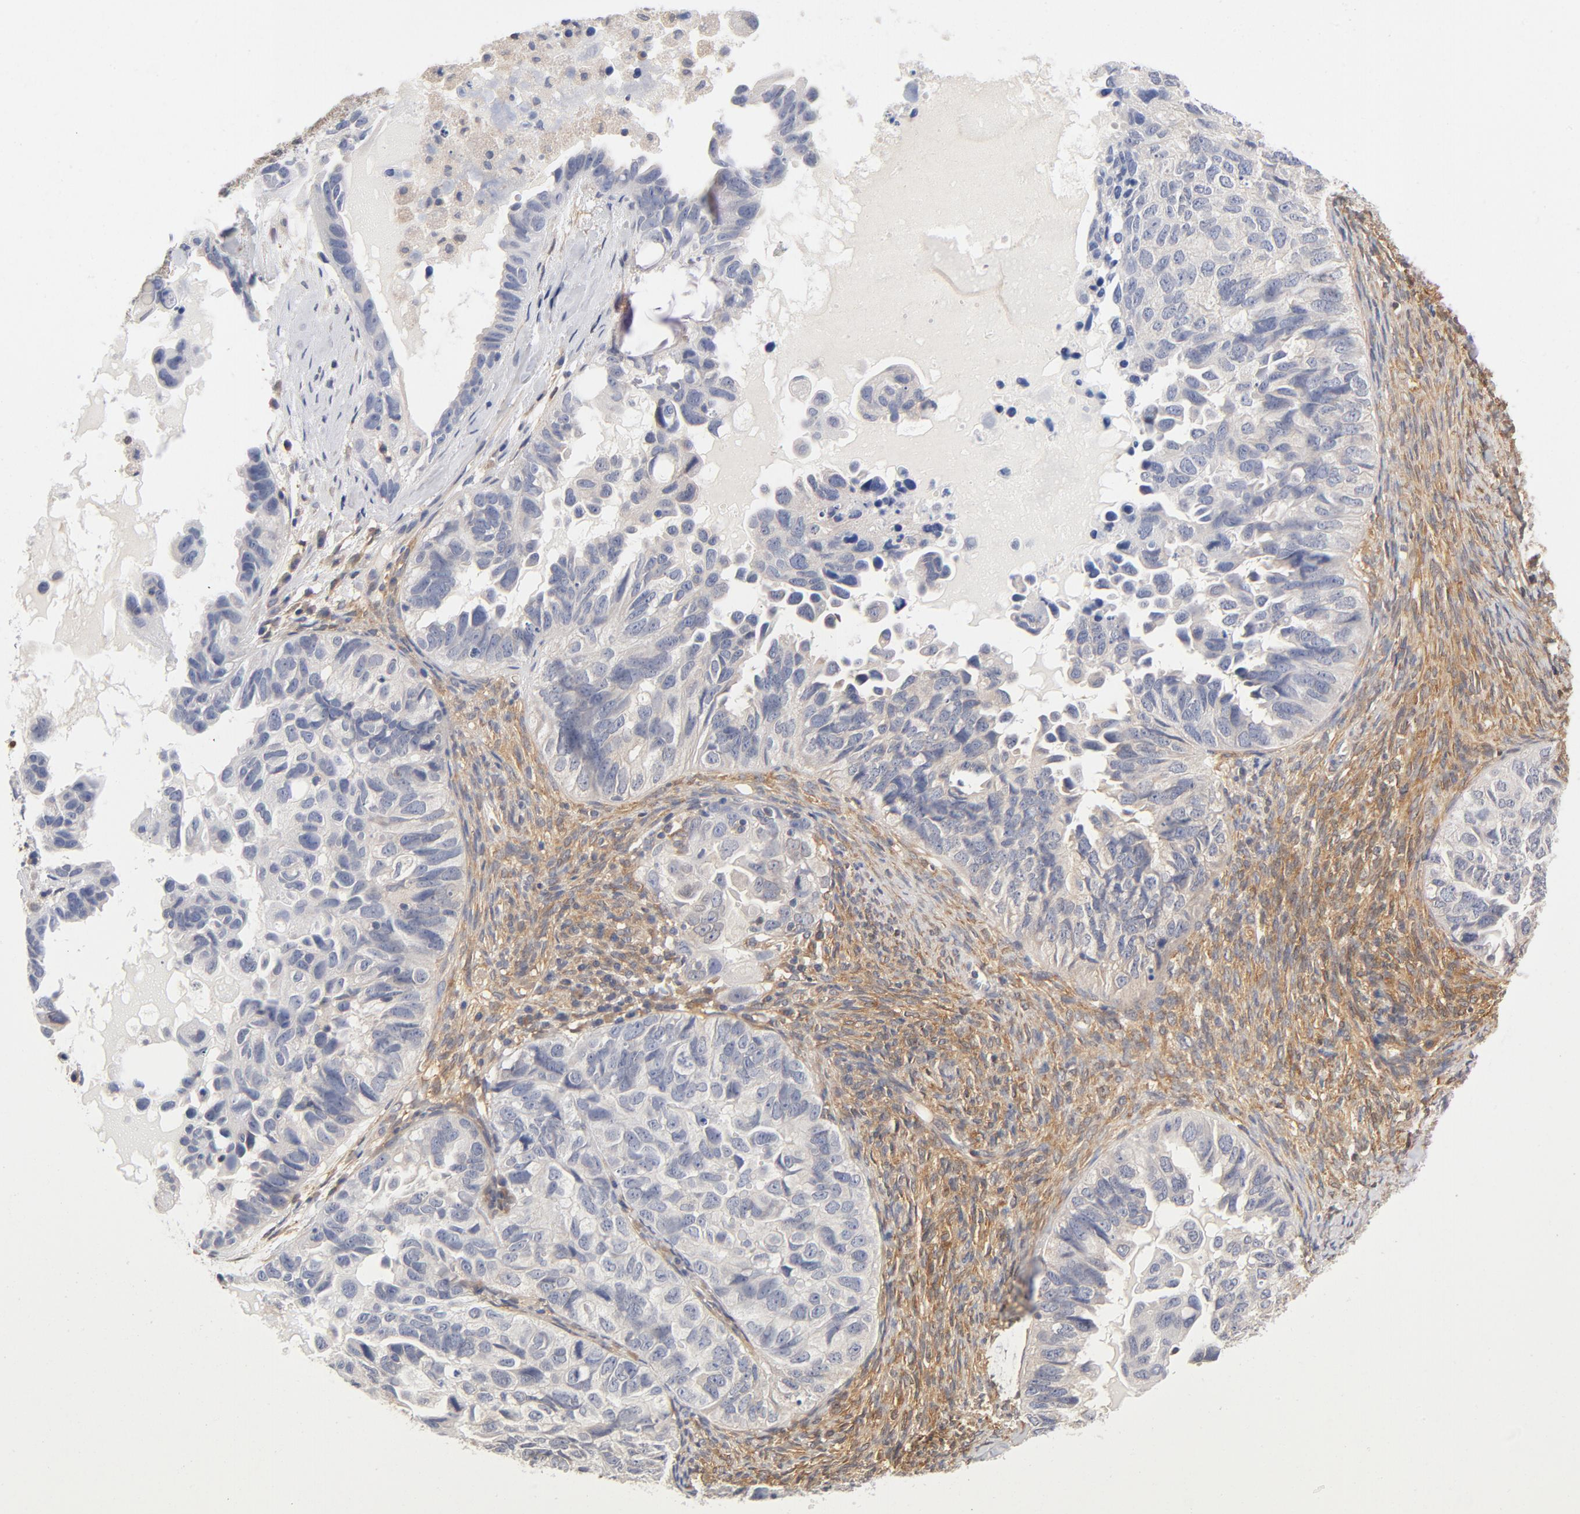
{"staining": {"intensity": "negative", "quantity": "none", "location": "none"}, "tissue": "ovarian cancer", "cell_type": "Tumor cells", "image_type": "cancer", "snomed": [{"axis": "morphology", "description": "Cystadenocarcinoma, serous, NOS"}, {"axis": "topography", "description": "Ovary"}], "caption": "This histopathology image is of serous cystadenocarcinoma (ovarian) stained with immunohistochemistry to label a protein in brown with the nuclei are counter-stained blue. There is no expression in tumor cells.", "gene": "ASMTL", "patient": {"sex": "female", "age": 82}}